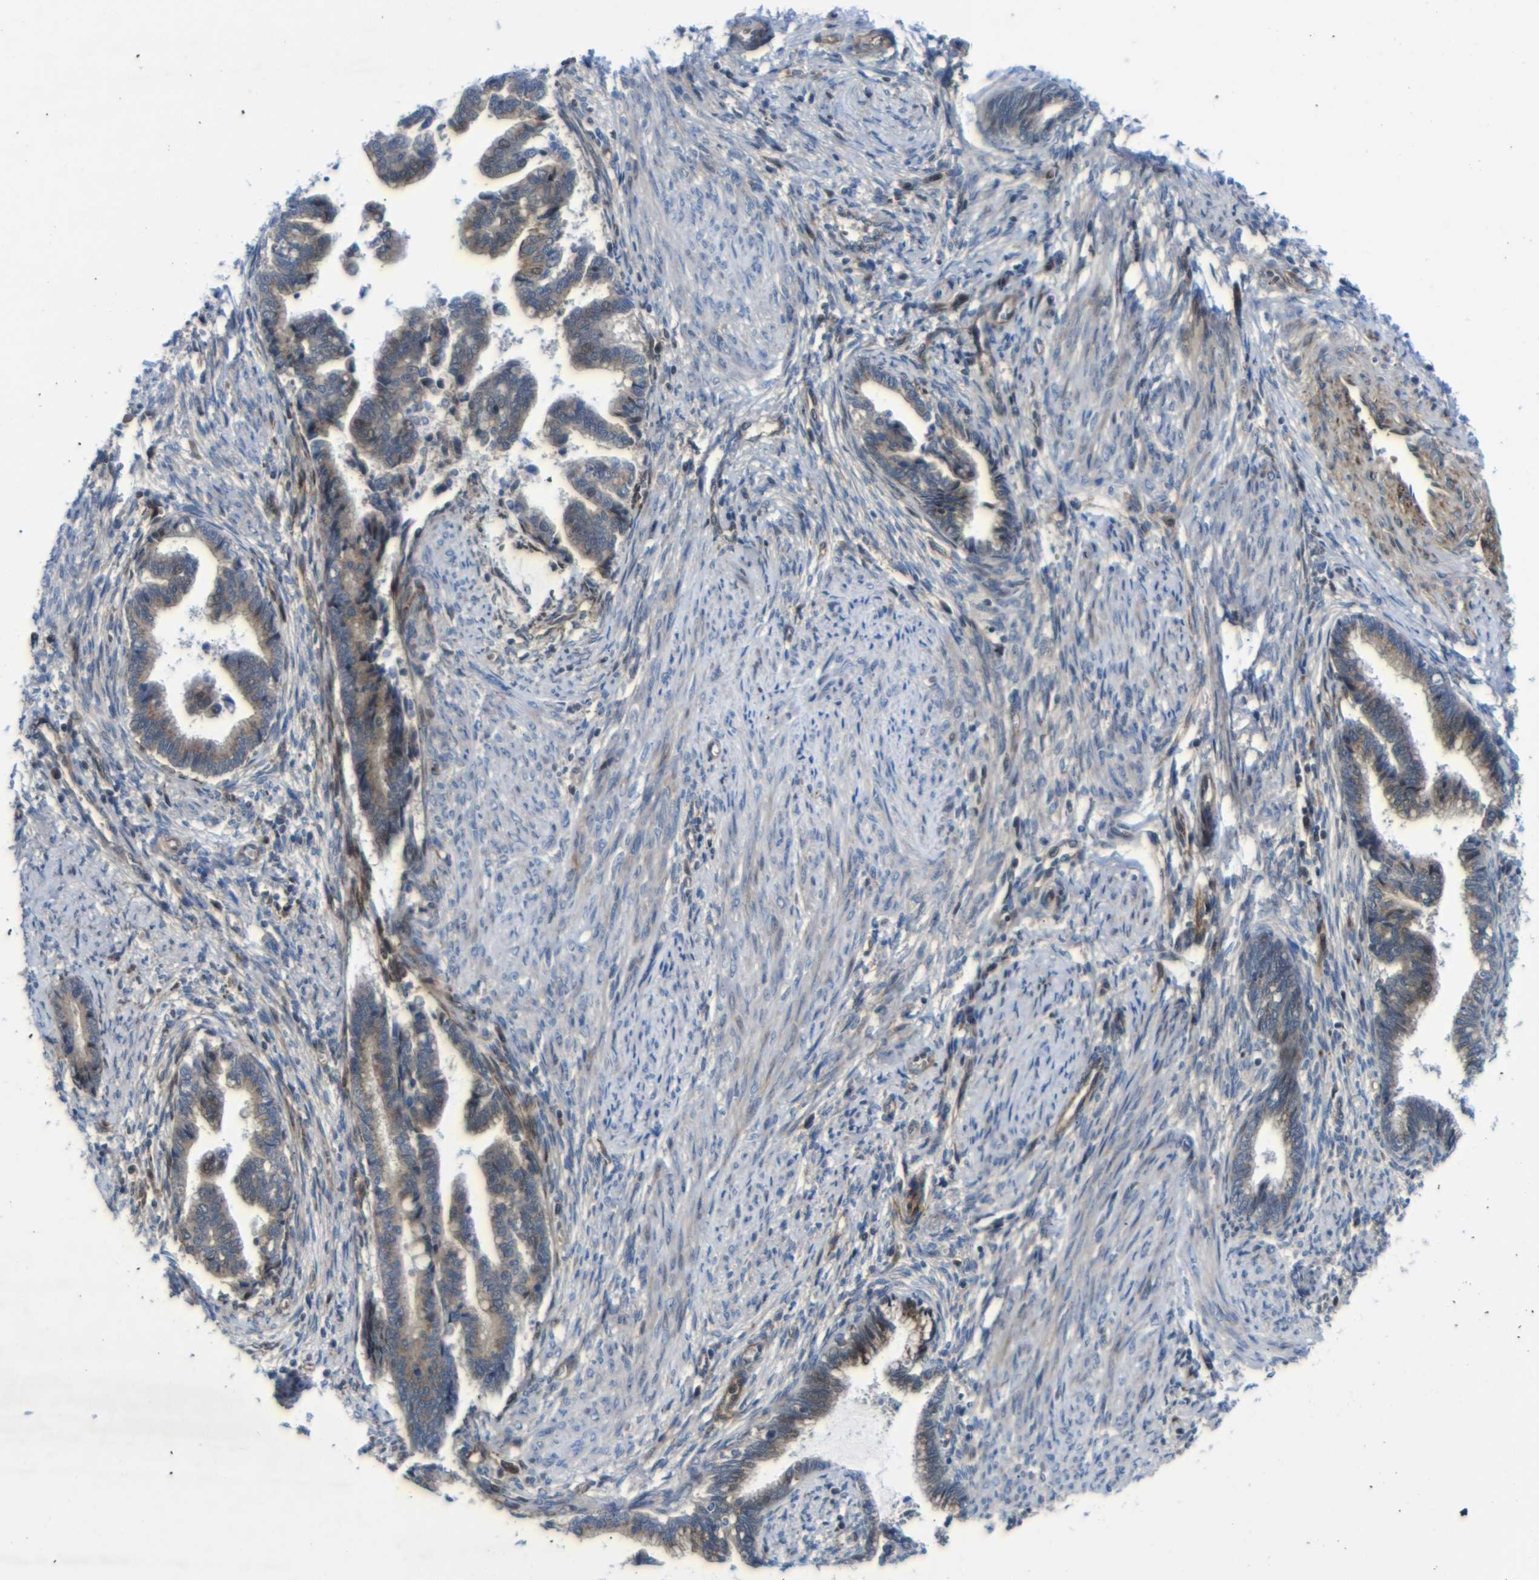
{"staining": {"intensity": "moderate", "quantity": ">75%", "location": "cytoplasmic/membranous,nuclear"}, "tissue": "cervical cancer", "cell_type": "Tumor cells", "image_type": "cancer", "snomed": [{"axis": "morphology", "description": "Adenocarcinoma, NOS"}, {"axis": "topography", "description": "Cervix"}], "caption": "There is medium levels of moderate cytoplasmic/membranous and nuclear staining in tumor cells of cervical adenocarcinoma, as demonstrated by immunohistochemical staining (brown color).", "gene": "PARP14", "patient": {"sex": "female", "age": 44}}